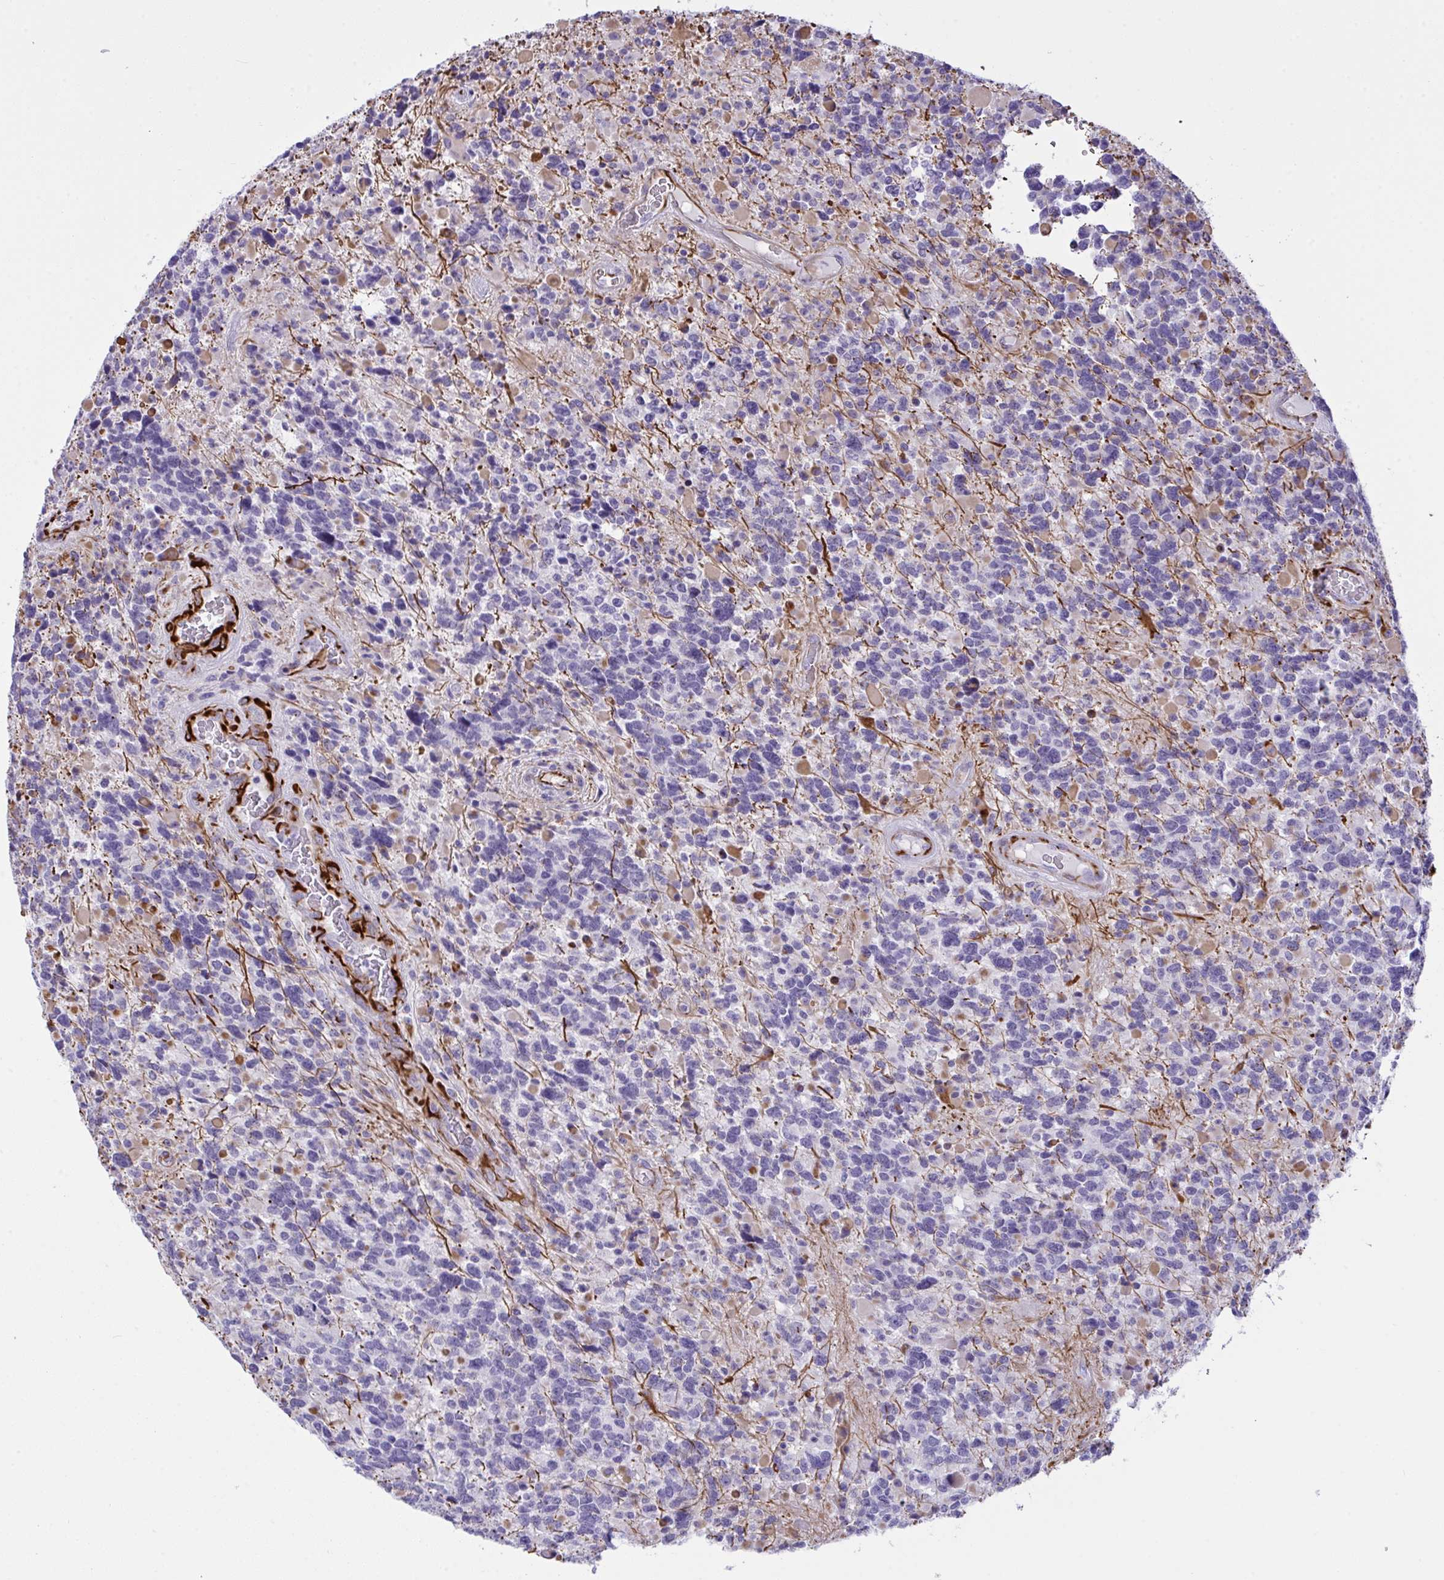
{"staining": {"intensity": "negative", "quantity": "none", "location": "none"}, "tissue": "glioma", "cell_type": "Tumor cells", "image_type": "cancer", "snomed": [{"axis": "morphology", "description": "Glioma, malignant, High grade"}, {"axis": "topography", "description": "Brain"}], "caption": "The histopathology image reveals no significant expression in tumor cells of high-grade glioma (malignant). (Immunohistochemistry (ihc), brightfield microscopy, high magnification).", "gene": "SLC35B1", "patient": {"sex": "female", "age": 40}}